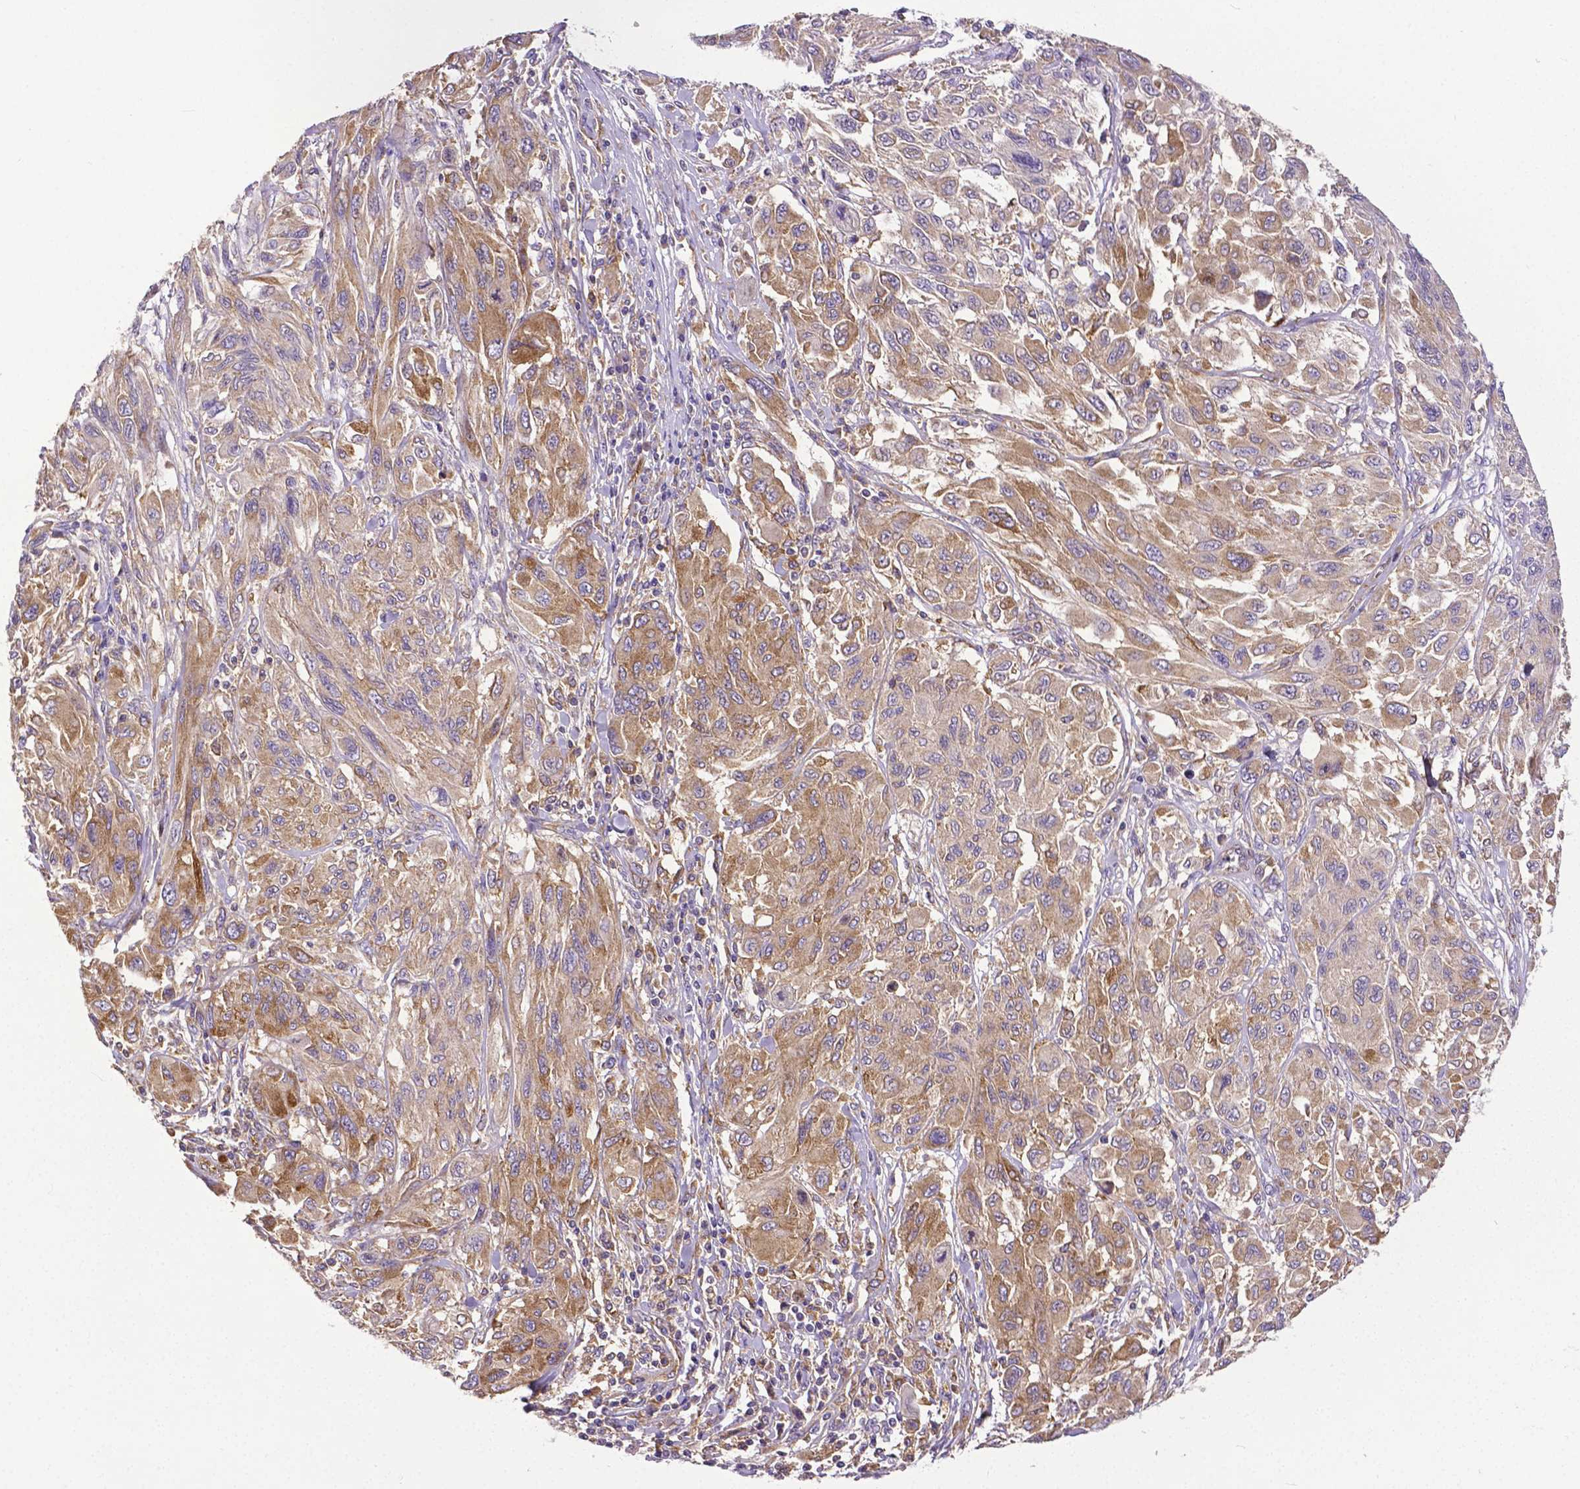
{"staining": {"intensity": "moderate", "quantity": ">75%", "location": "cytoplasmic/membranous"}, "tissue": "melanoma", "cell_type": "Tumor cells", "image_type": "cancer", "snomed": [{"axis": "morphology", "description": "Malignant melanoma, NOS"}, {"axis": "topography", "description": "Skin"}], "caption": "IHC histopathology image of melanoma stained for a protein (brown), which exhibits medium levels of moderate cytoplasmic/membranous staining in approximately >75% of tumor cells.", "gene": "DICER1", "patient": {"sex": "female", "age": 91}}